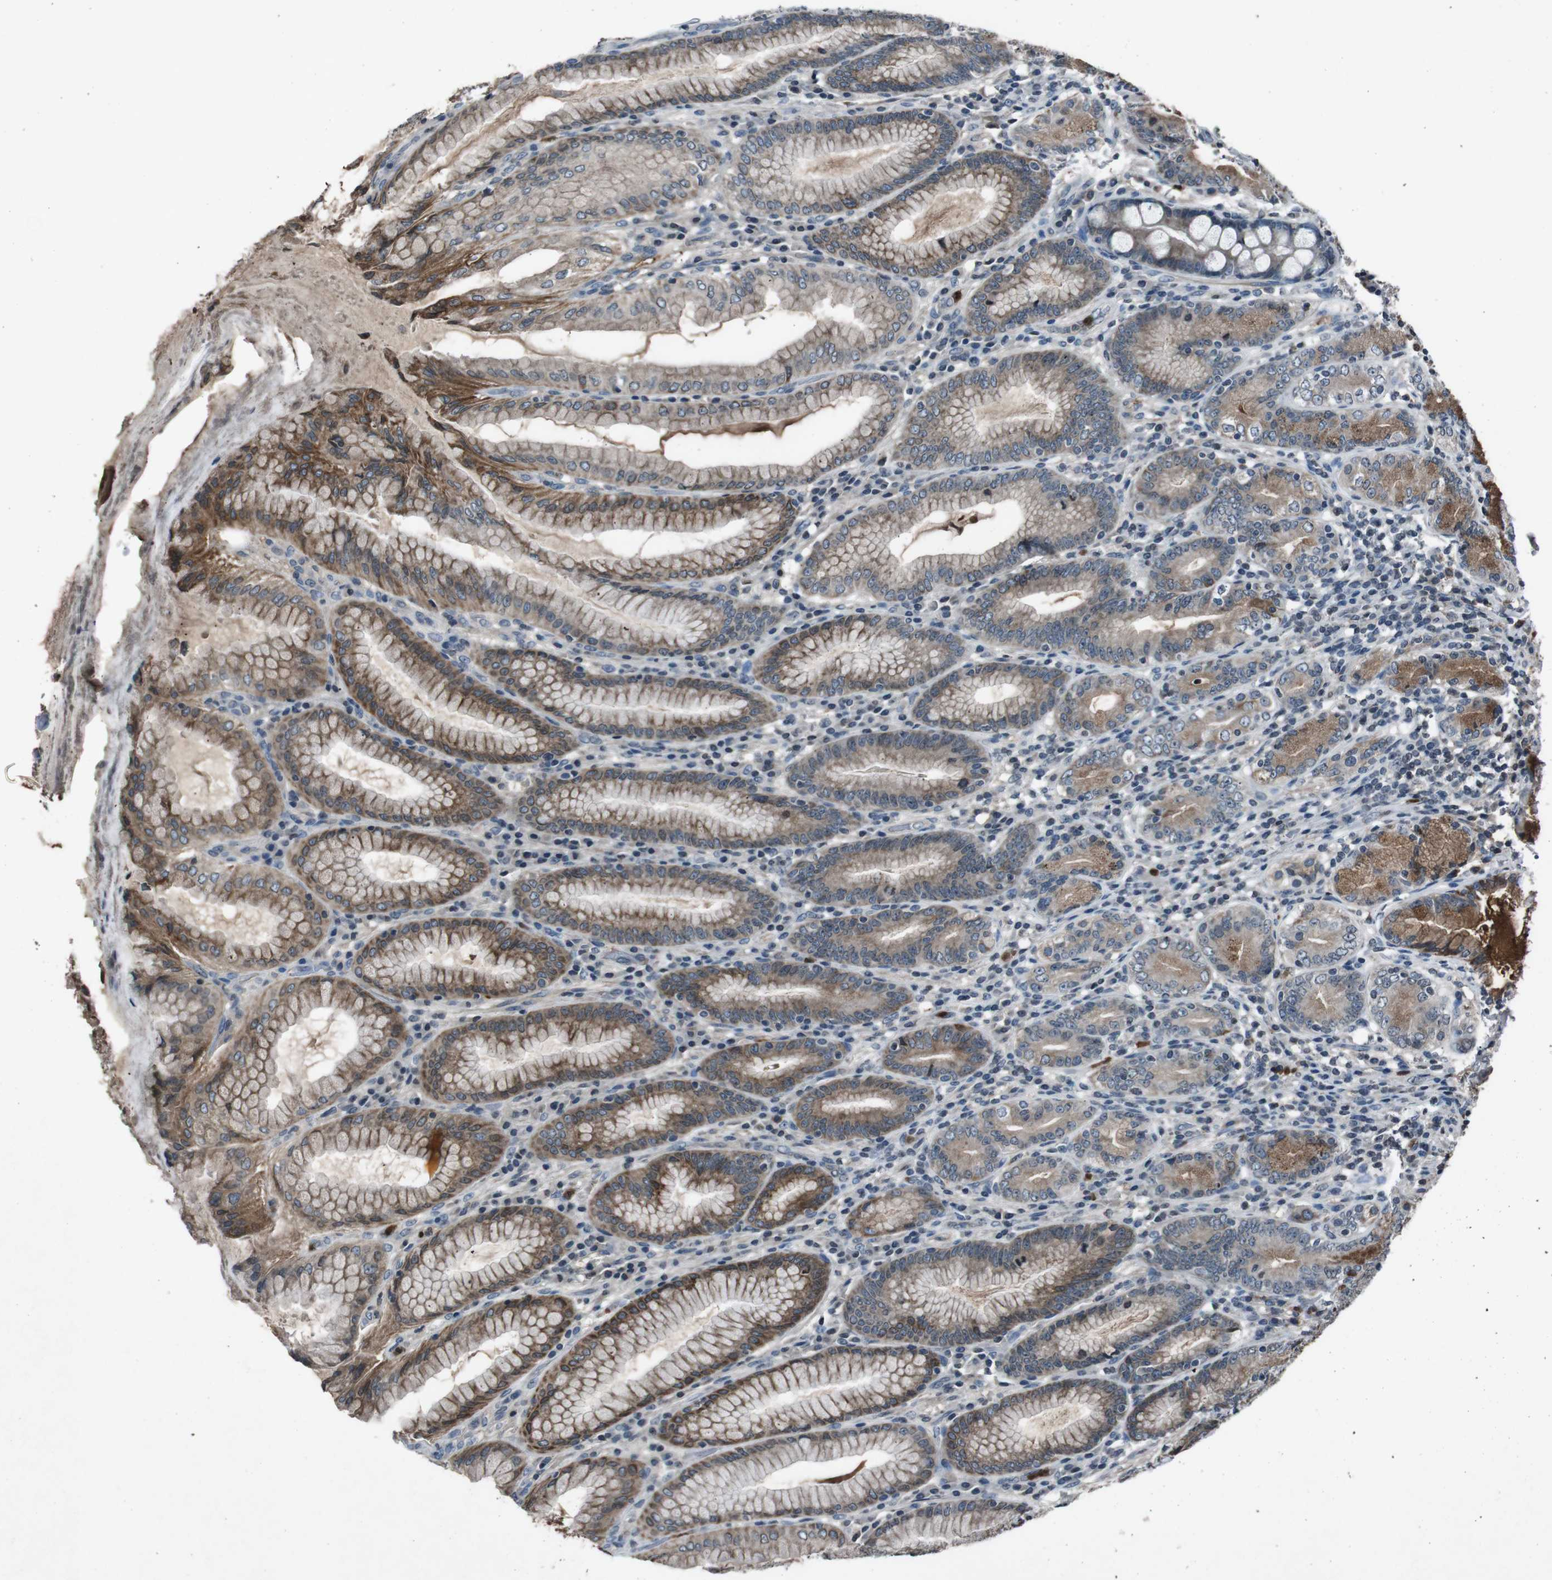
{"staining": {"intensity": "moderate", "quantity": ">75%", "location": "cytoplasmic/membranous"}, "tissue": "stomach", "cell_type": "Glandular cells", "image_type": "normal", "snomed": [{"axis": "morphology", "description": "Normal tissue, NOS"}, {"axis": "topography", "description": "Stomach, lower"}], "caption": "A photomicrograph showing moderate cytoplasmic/membranous expression in approximately >75% of glandular cells in benign stomach, as visualized by brown immunohistochemical staining.", "gene": "UGT1A6", "patient": {"sex": "female", "age": 76}}